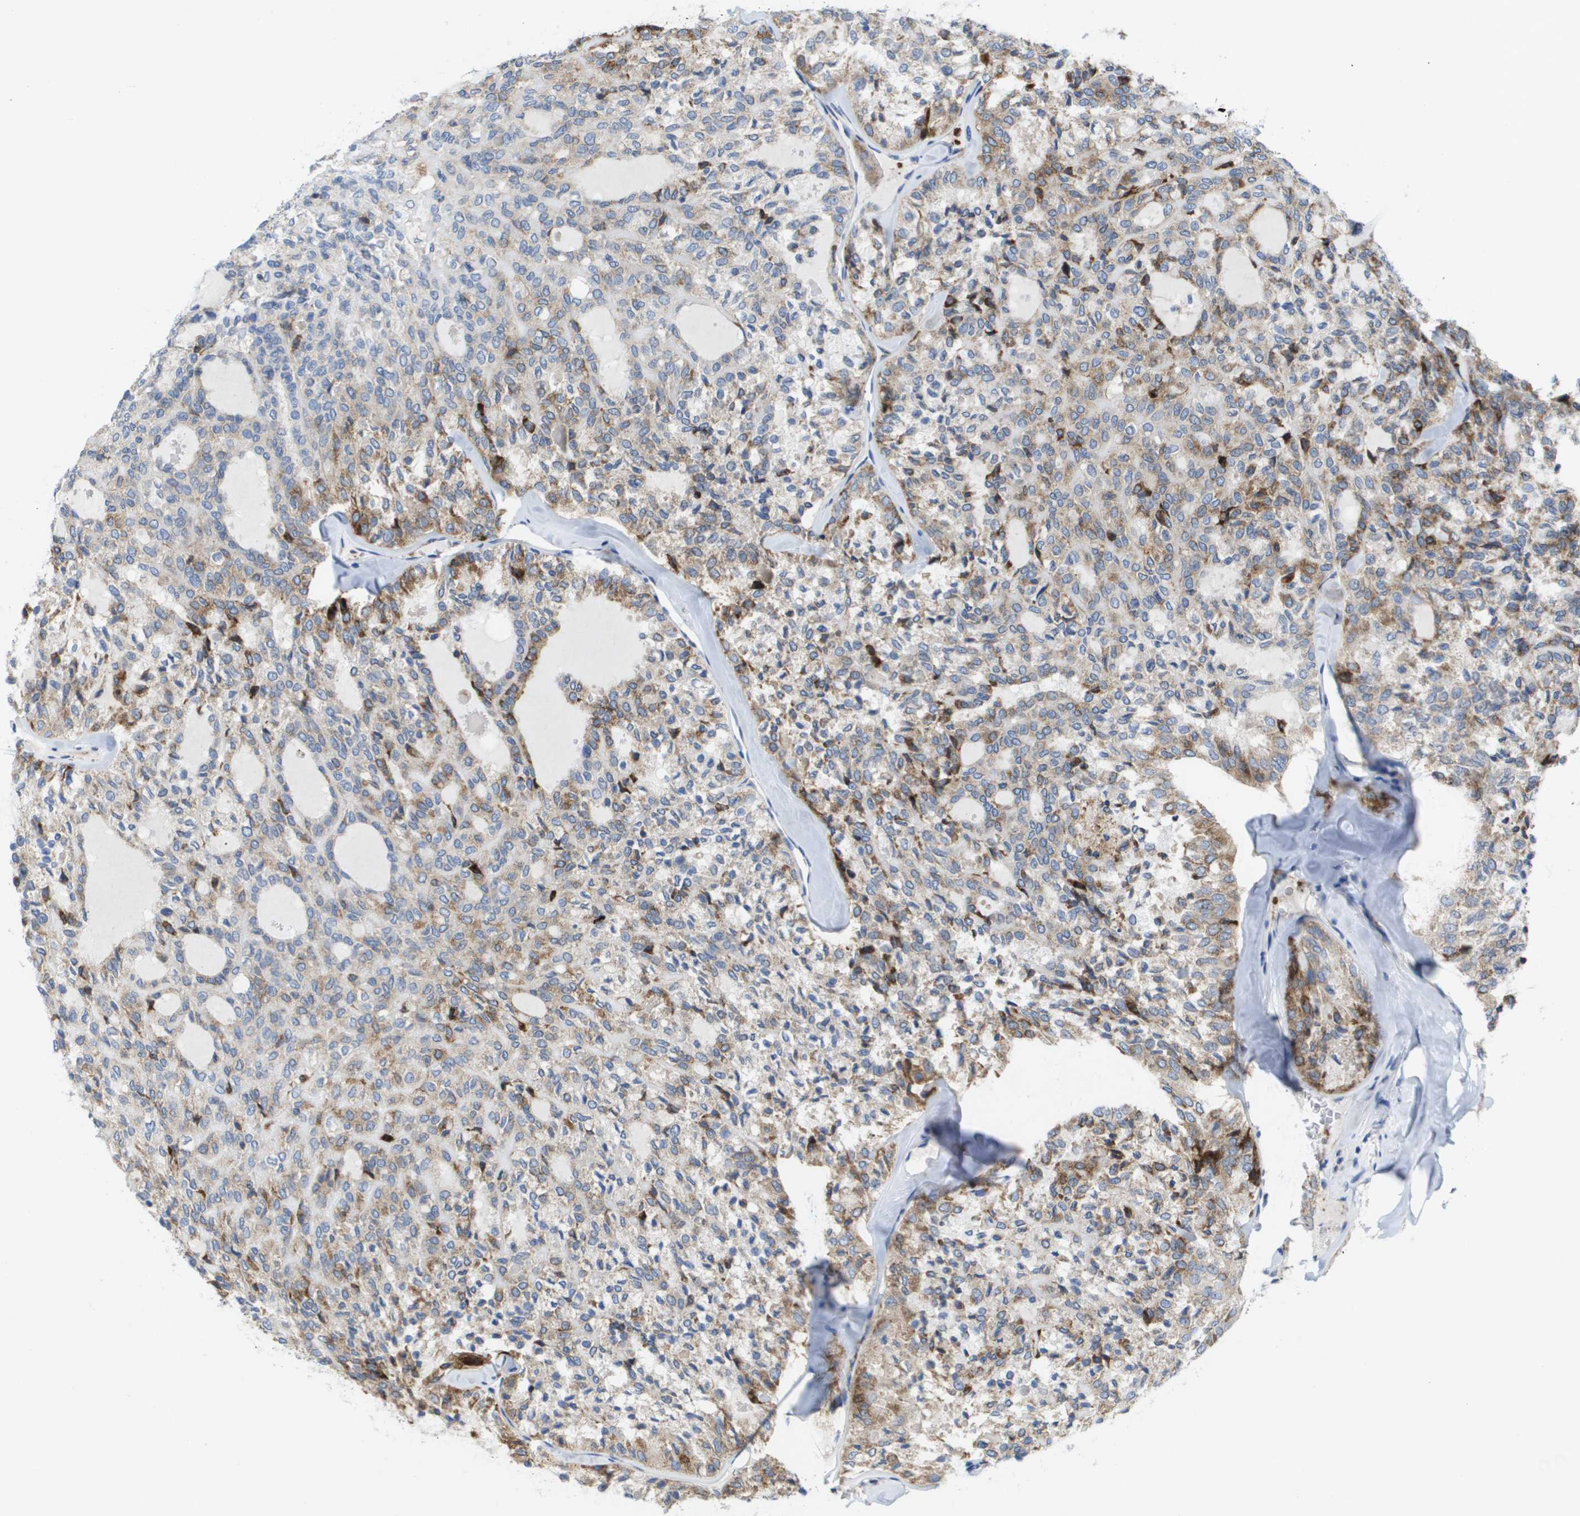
{"staining": {"intensity": "moderate", "quantity": "25%-75%", "location": "cytoplasmic/membranous"}, "tissue": "thyroid cancer", "cell_type": "Tumor cells", "image_type": "cancer", "snomed": [{"axis": "morphology", "description": "Follicular adenoma carcinoma, NOS"}, {"axis": "topography", "description": "Thyroid gland"}], "caption": "This image reveals immunohistochemistry (IHC) staining of human thyroid cancer, with medium moderate cytoplasmic/membranous expression in about 25%-75% of tumor cells.", "gene": "CD3G", "patient": {"sex": "male", "age": 75}}